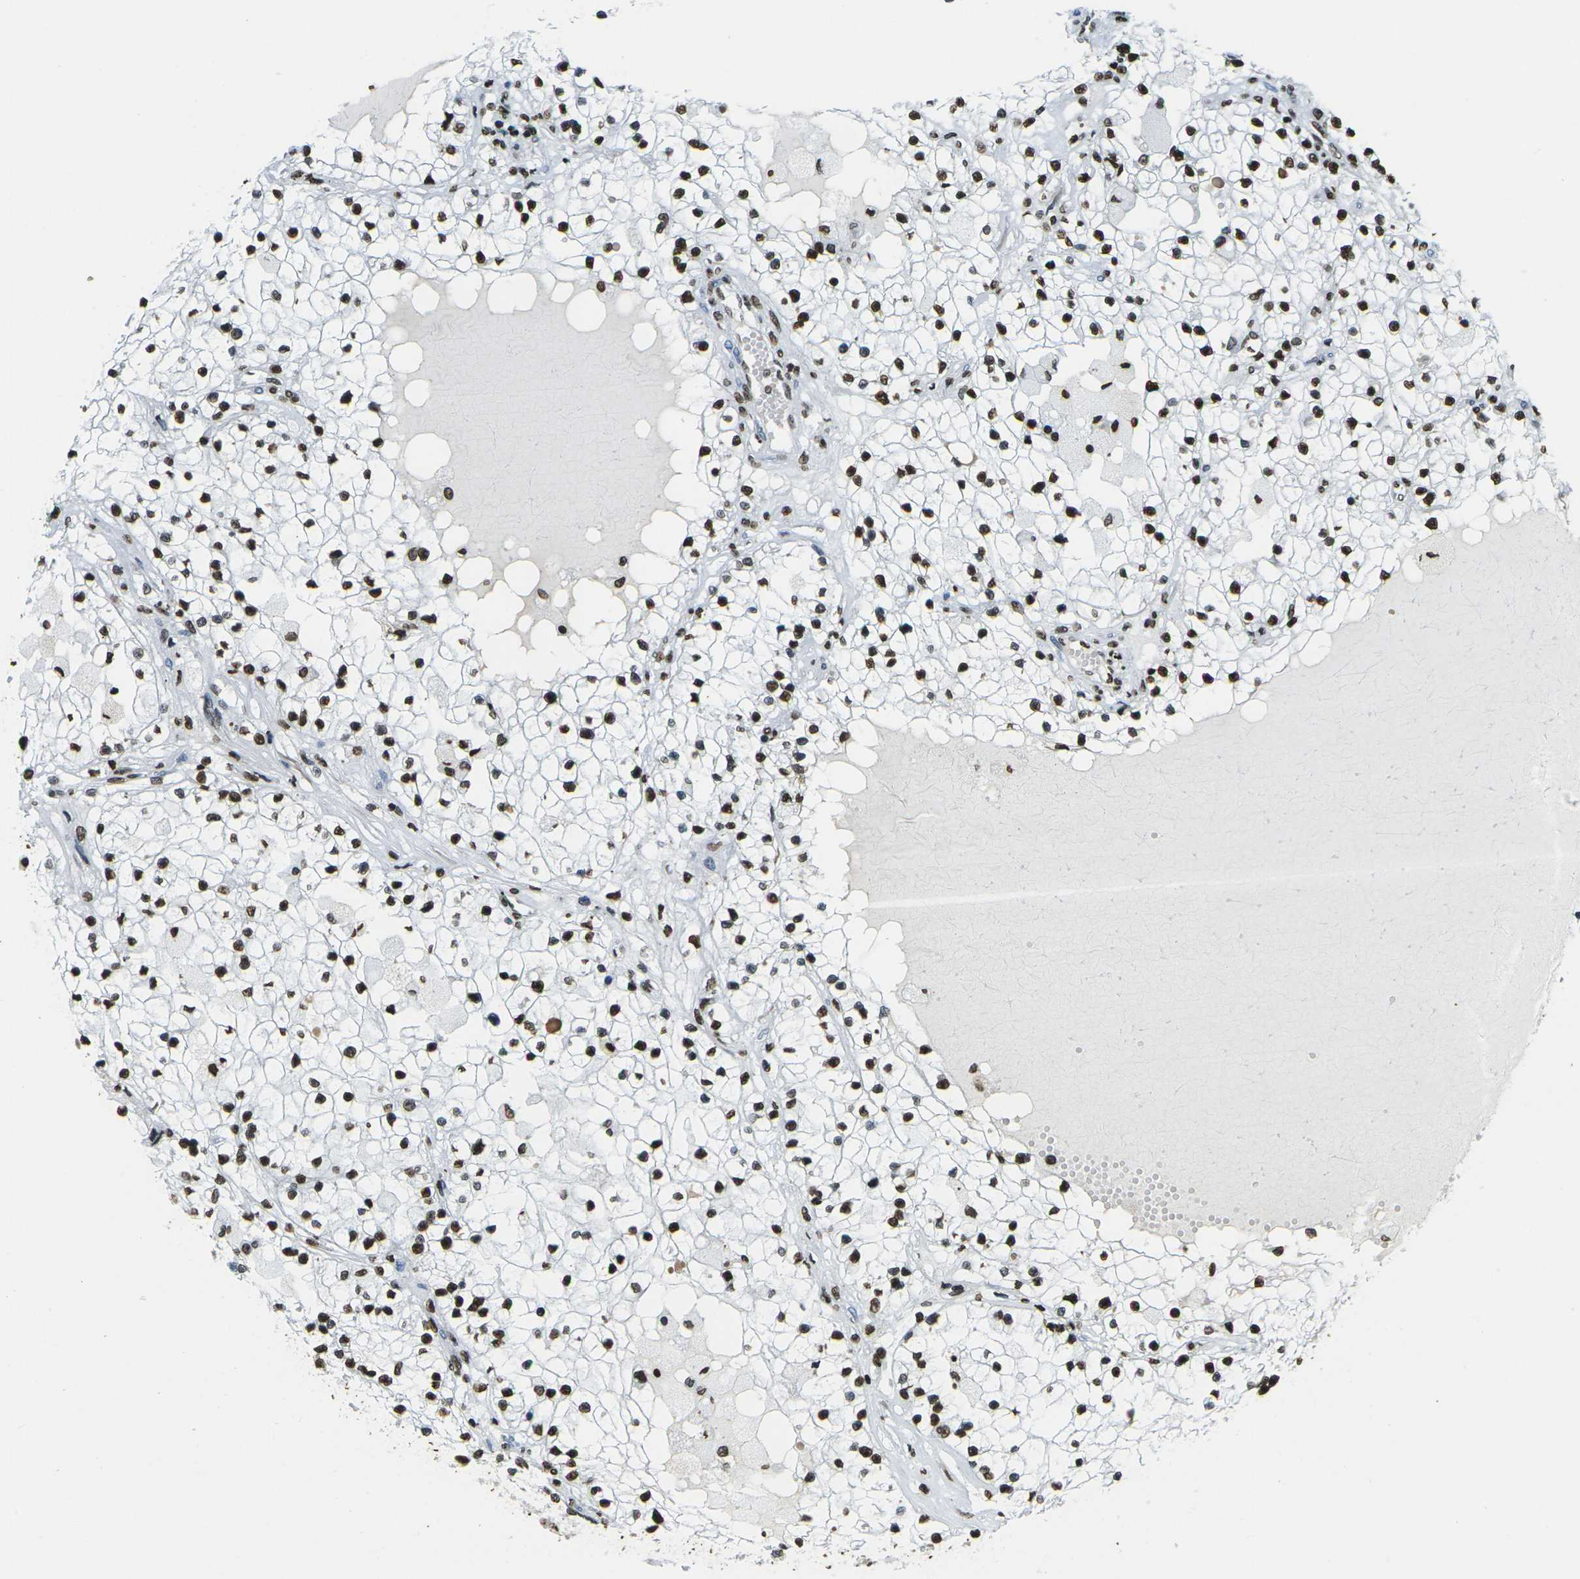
{"staining": {"intensity": "strong", "quantity": ">75%", "location": "nuclear"}, "tissue": "renal cancer", "cell_type": "Tumor cells", "image_type": "cancer", "snomed": [{"axis": "morphology", "description": "Adenocarcinoma, NOS"}, {"axis": "topography", "description": "Kidney"}], "caption": "High-power microscopy captured an immunohistochemistry (IHC) micrograph of renal cancer, revealing strong nuclear positivity in about >75% of tumor cells. Using DAB (3,3'-diaminobenzidine) (brown) and hematoxylin (blue) stains, captured at high magnification using brightfield microscopy.", "gene": "H1-2", "patient": {"sex": "male", "age": 68}}